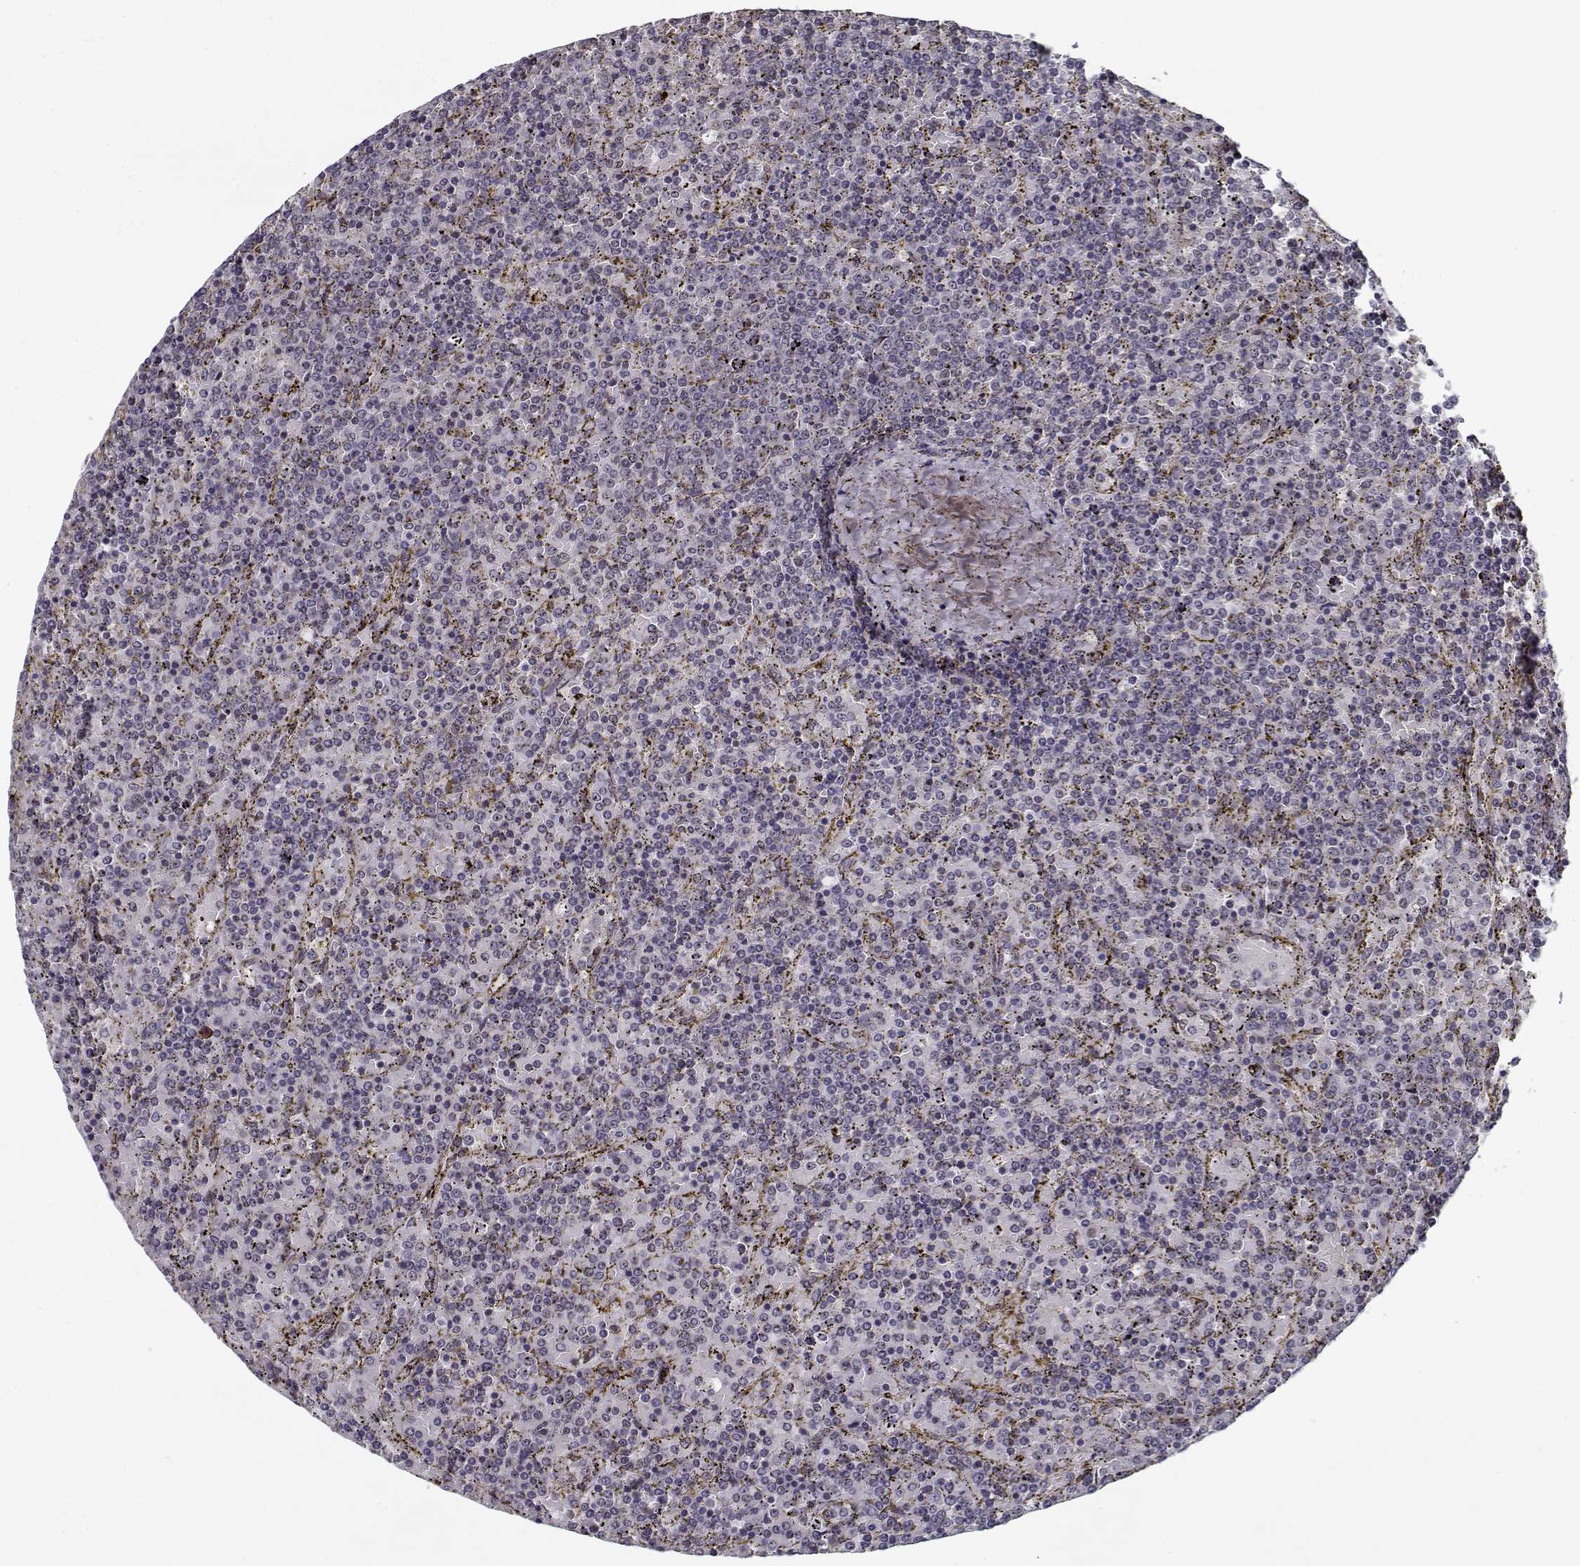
{"staining": {"intensity": "negative", "quantity": "none", "location": "none"}, "tissue": "lymphoma", "cell_type": "Tumor cells", "image_type": "cancer", "snomed": [{"axis": "morphology", "description": "Malignant lymphoma, non-Hodgkin's type, Low grade"}, {"axis": "topography", "description": "Spleen"}], "caption": "Immunohistochemical staining of human malignant lymphoma, non-Hodgkin's type (low-grade) exhibits no significant positivity in tumor cells.", "gene": "TESPA1", "patient": {"sex": "female", "age": 77}}